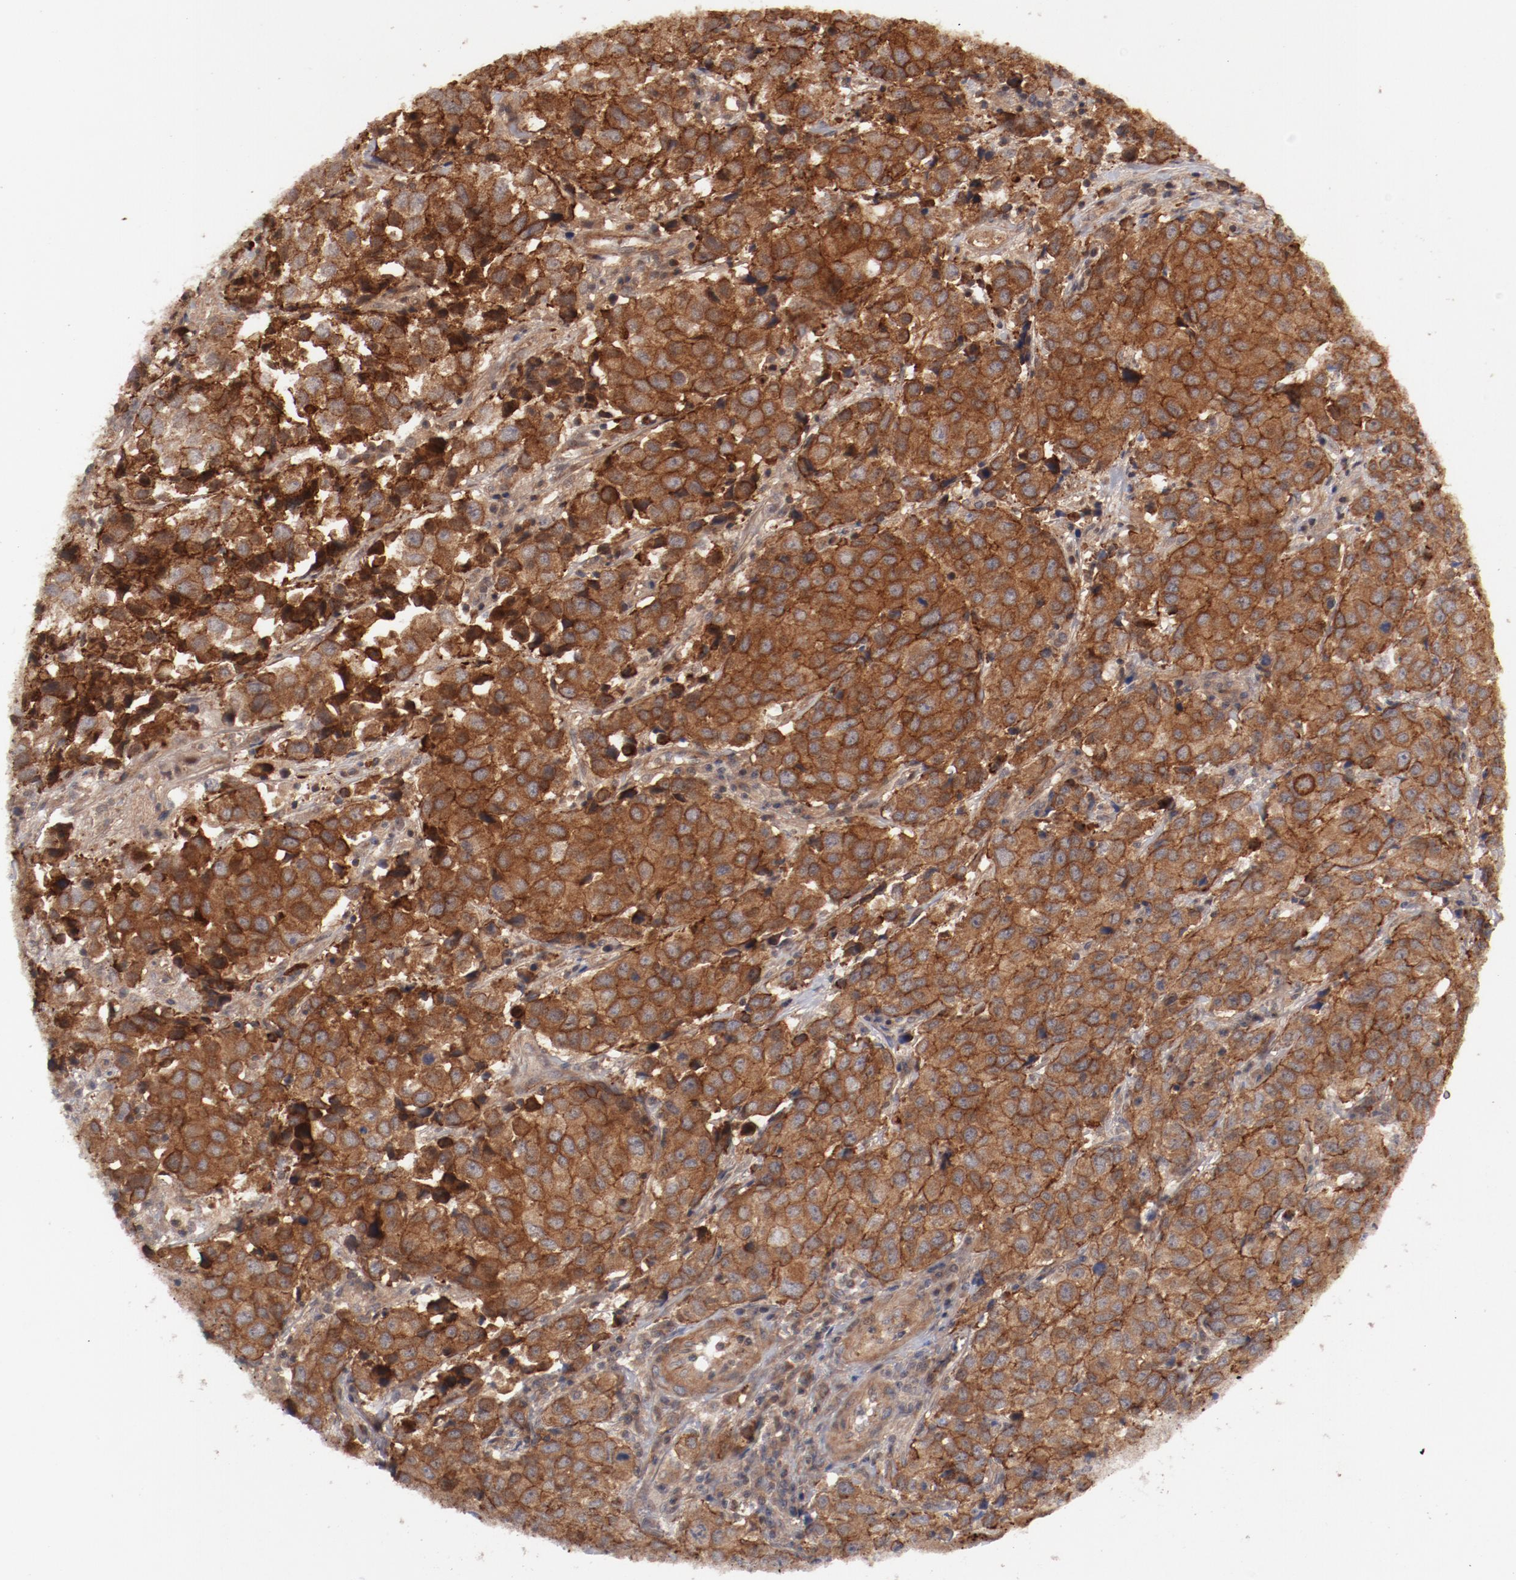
{"staining": {"intensity": "moderate", "quantity": ">75%", "location": "cytoplasmic/membranous"}, "tissue": "urothelial cancer", "cell_type": "Tumor cells", "image_type": "cancer", "snomed": [{"axis": "morphology", "description": "Urothelial carcinoma, High grade"}, {"axis": "topography", "description": "Urinary bladder"}], "caption": "Approximately >75% of tumor cells in urothelial carcinoma (high-grade) show moderate cytoplasmic/membranous protein staining as visualized by brown immunohistochemical staining.", "gene": "GUF1", "patient": {"sex": "female", "age": 75}}